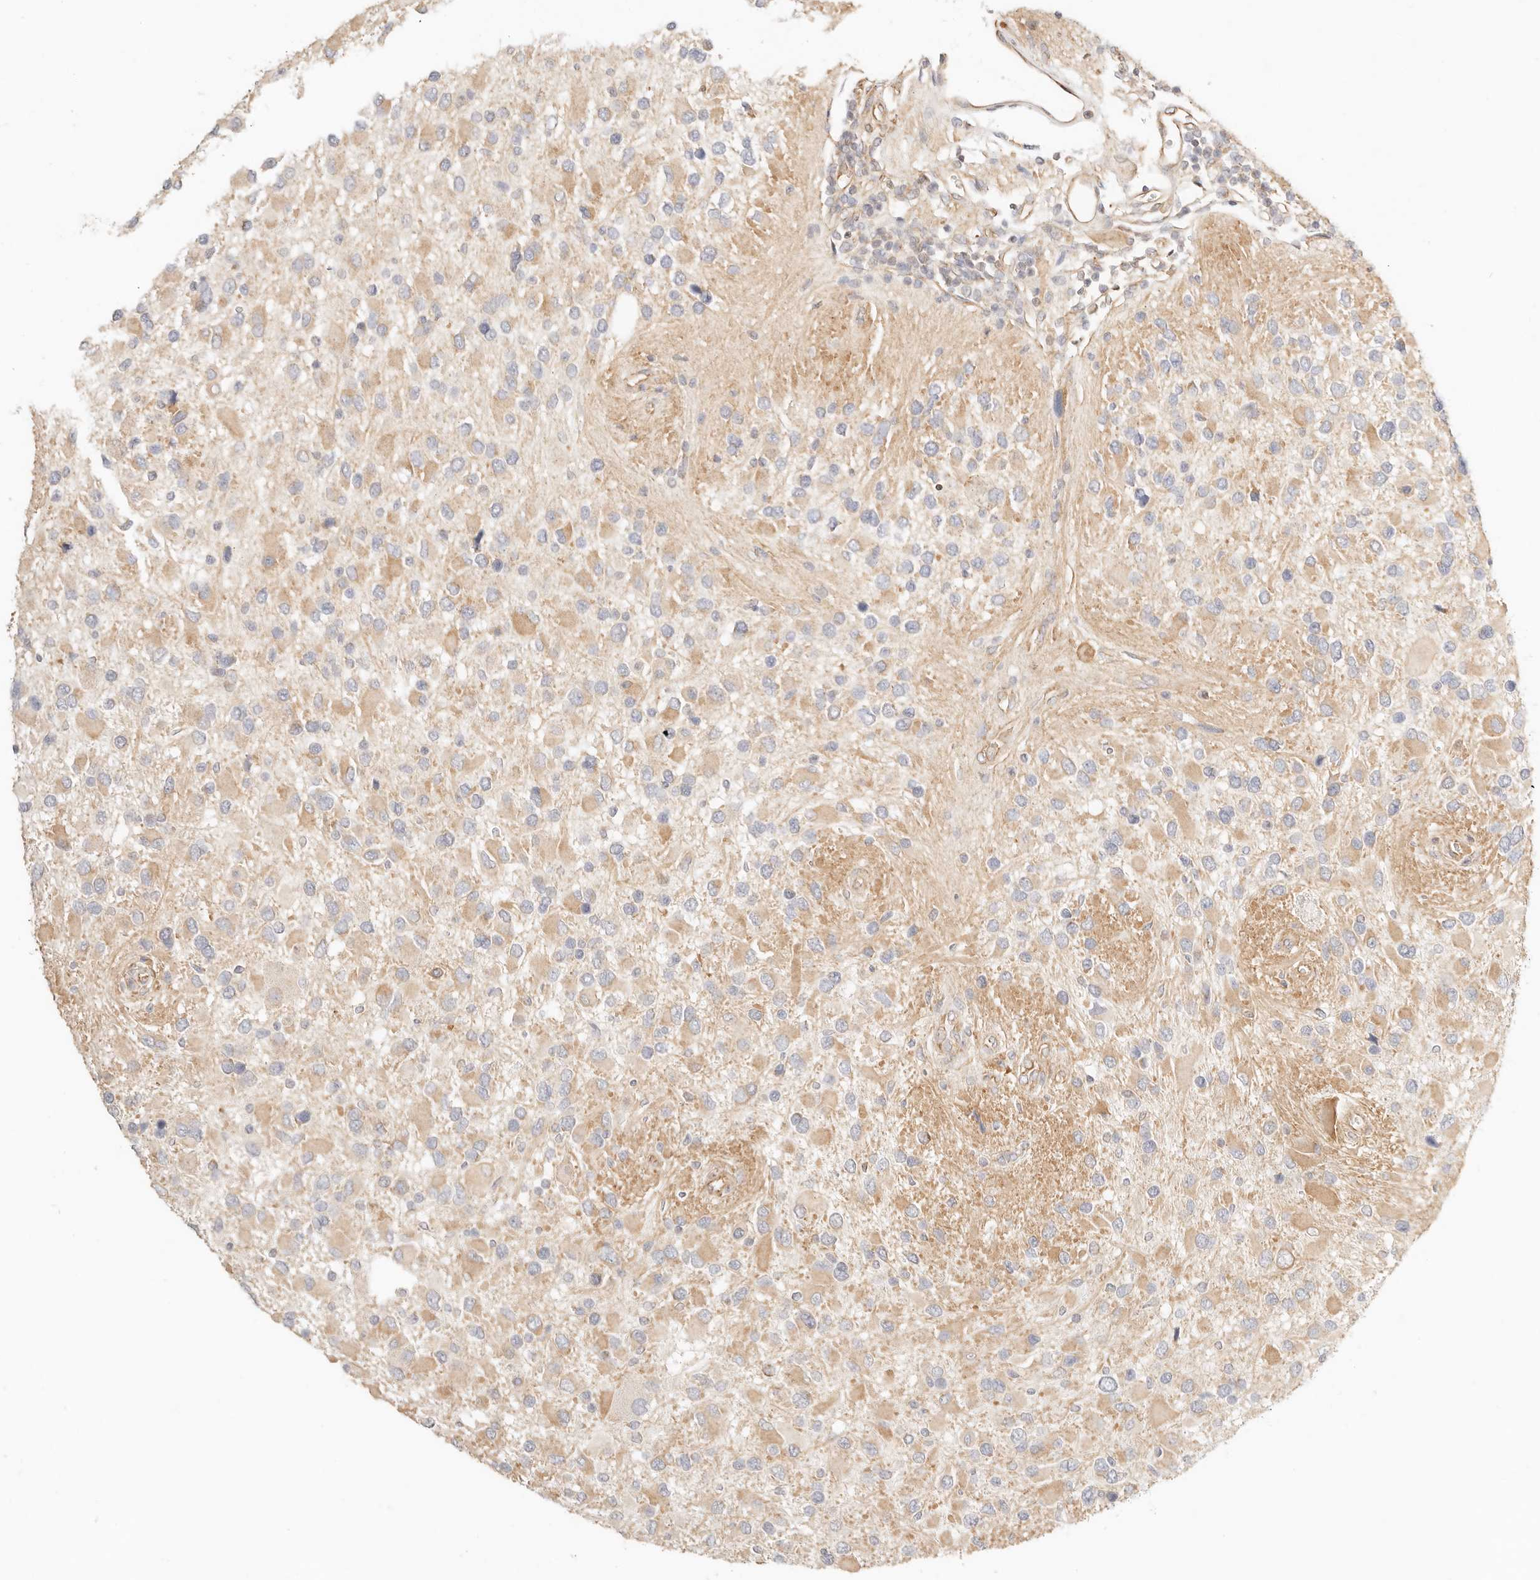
{"staining": {"intensity": "weak", "quantity": ">75%", "location": "cytoplasmic/membranous"}, "tissue": "glioma", "cell_type": "Tumor cells", "image_type": "cancer", "snomed": [{"axis": "morphology", "description": "Glioma, malignant, High grade"}, {"axis": "topography", "description": "Brain"}], "caption": "Immunohistochemical staining of glioma shows weak cytoplasmic/membranous protein positivity in about >75% of tumor cells.", "gene": "ZC3H11A", "patient": {"sex": "male", "age": 53}}